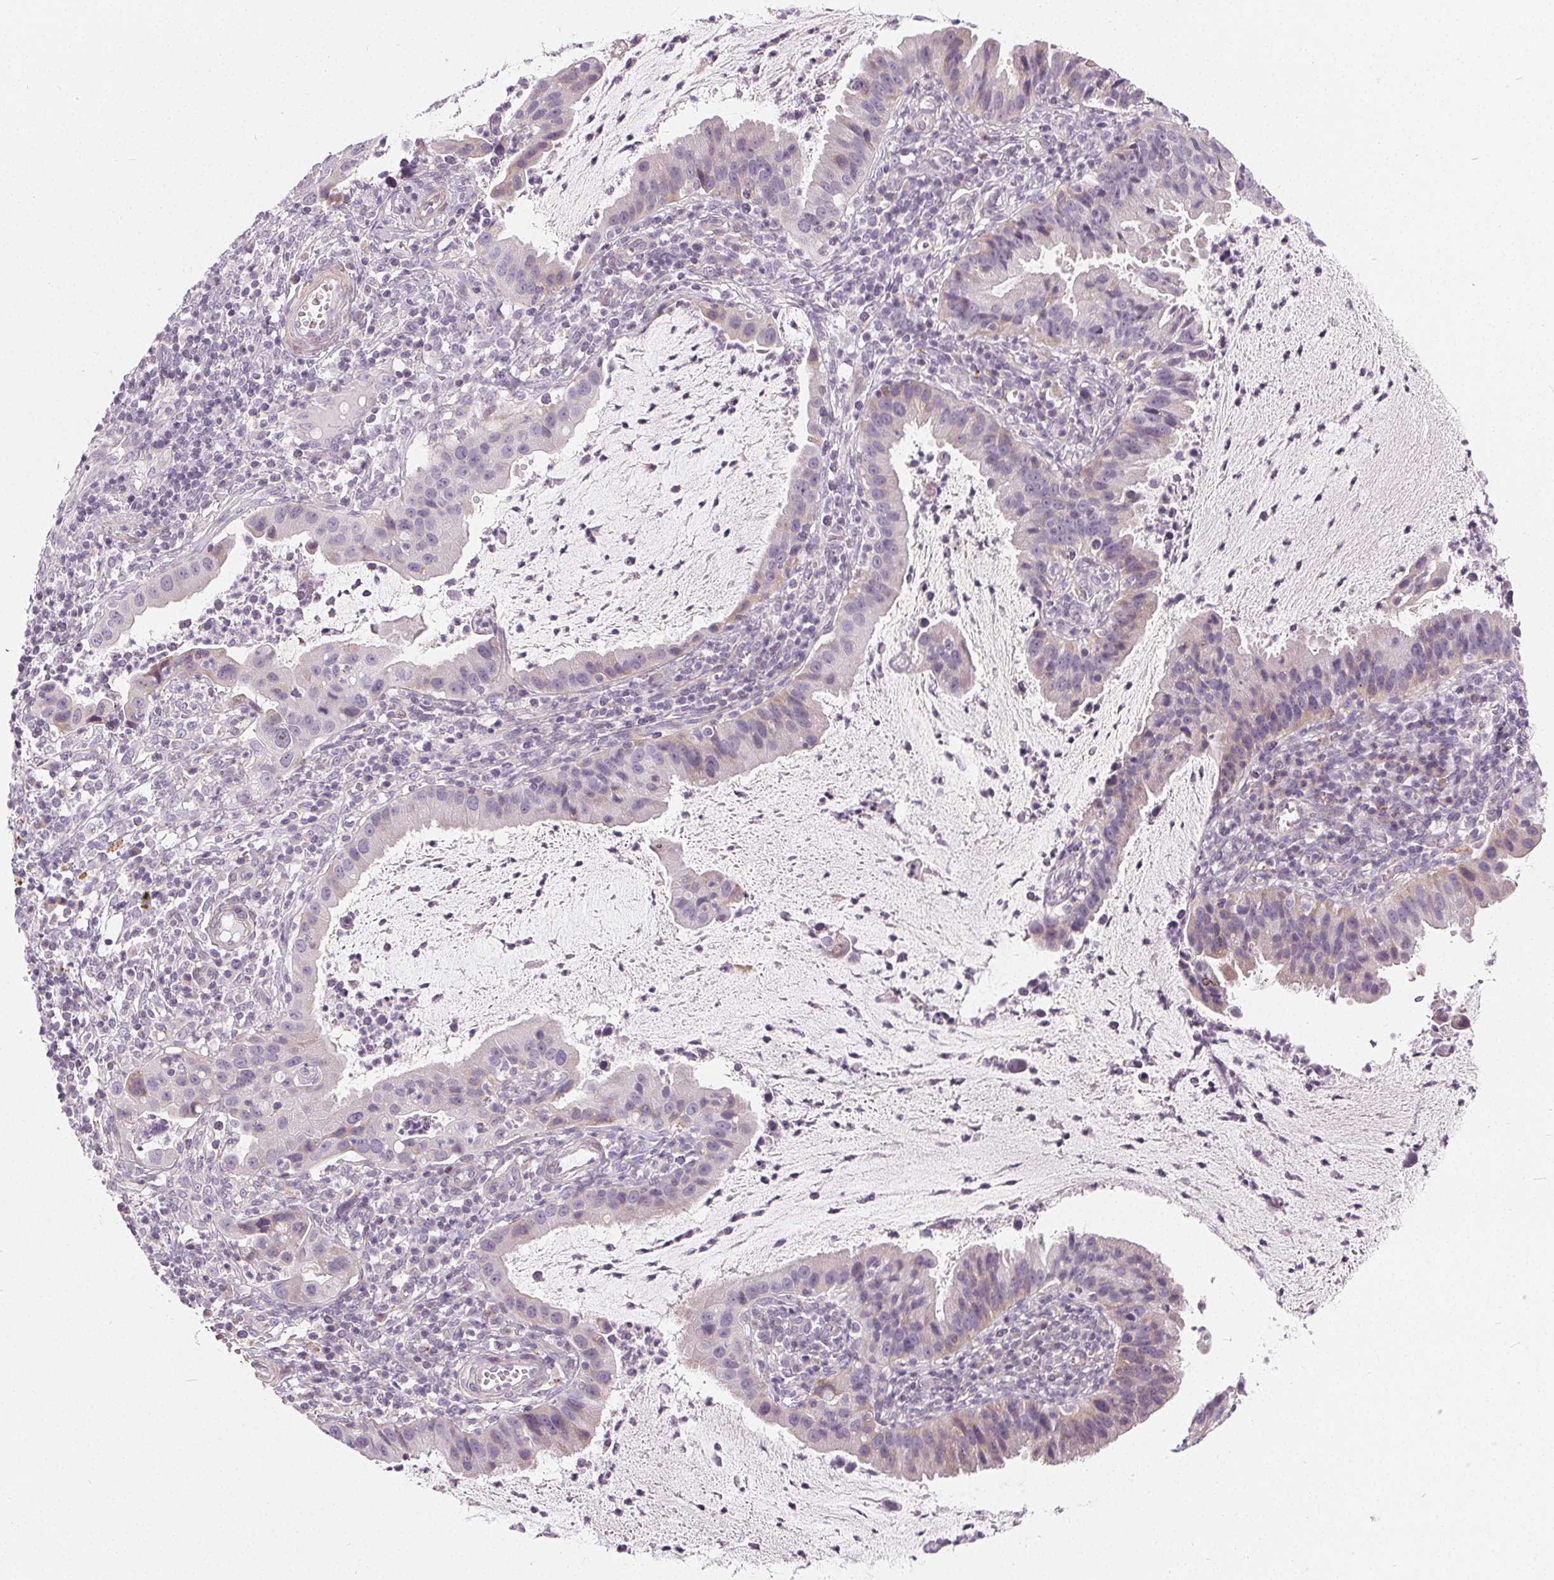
{"staining": {"intensity": "weak", "quantity": "<25%", "location": "cytoplasmic/membranous"}, "tissue": "cervical cancer", "cell_type": "Tumor cells", "image_type": "cancer", "snomed": [{"axis": "morphology", "description": "Adenocarcinoma, NOS"}, {"axis": "topography", "description": "Cervix"}], "caption": "The immunohistochemistry photomicrograph has no significant staining in tumor cells of cervical cancer tissue. Brightfield microscopy of IHC stained with DAB (3,3'-diaminobenzidine) (brown) and hematoxylin (blue), captured at high magnification.", "gene": "HOPX", "patient": {"sex": "female", "age": 34}}